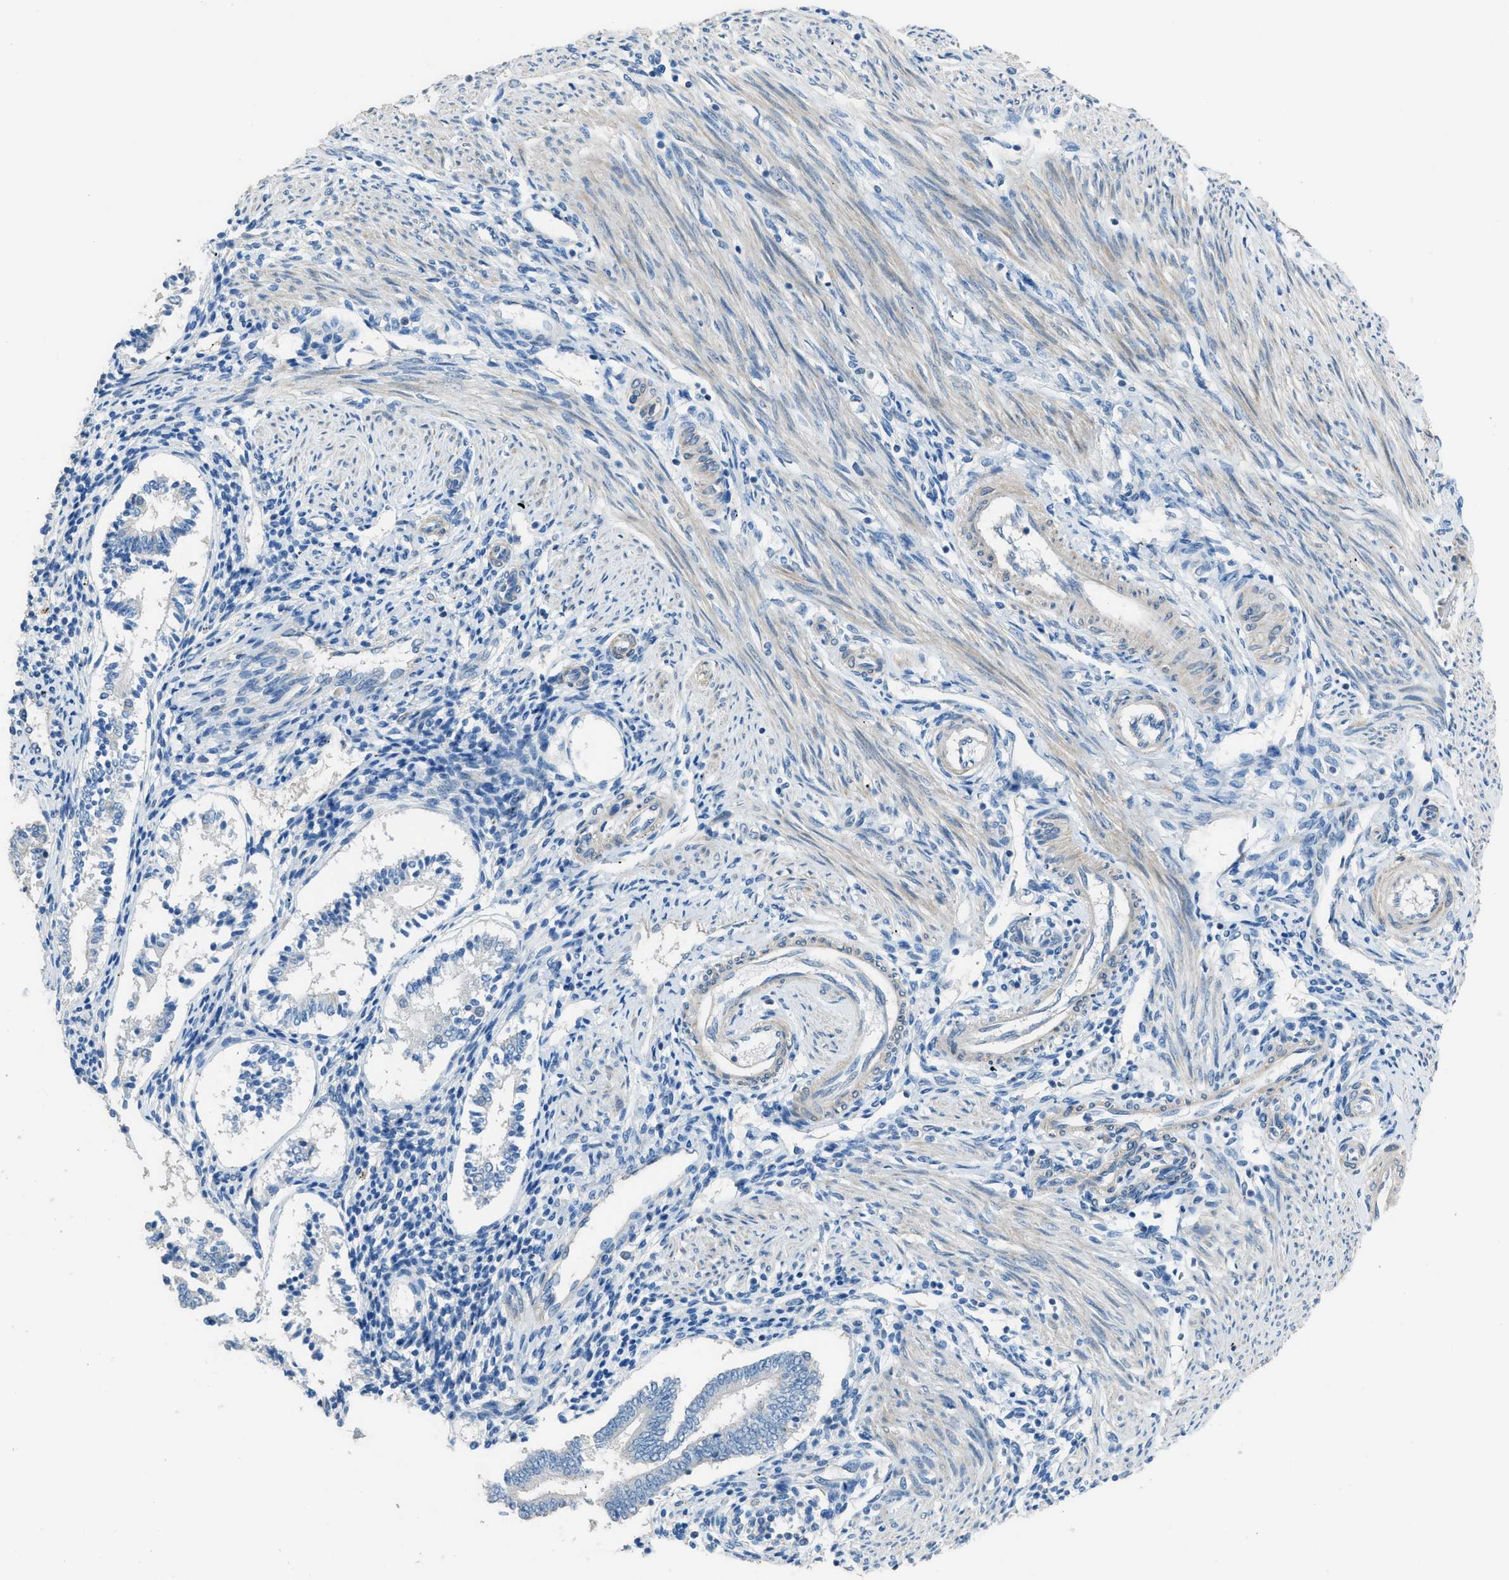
{"staining": {"intensity": "negative", "quantity": "none", "location": "none"}, "tissue": "endometrium", "cell_type": "Cells in endometrial stroma", "image_type": "normal", "snomed": [{"axis": "morphology", "description": "Normal tissue, NOS"}, {"axis": "topography", "description": "Endometrium"}], "caption": "Immunohistochemistry histopathology image of benign endometrium stained for a protein (brown), which shows no staining in cells in endometrial stroma.", "gene": "TIMD4", "patient": {"sex": "female", "age": 42}}